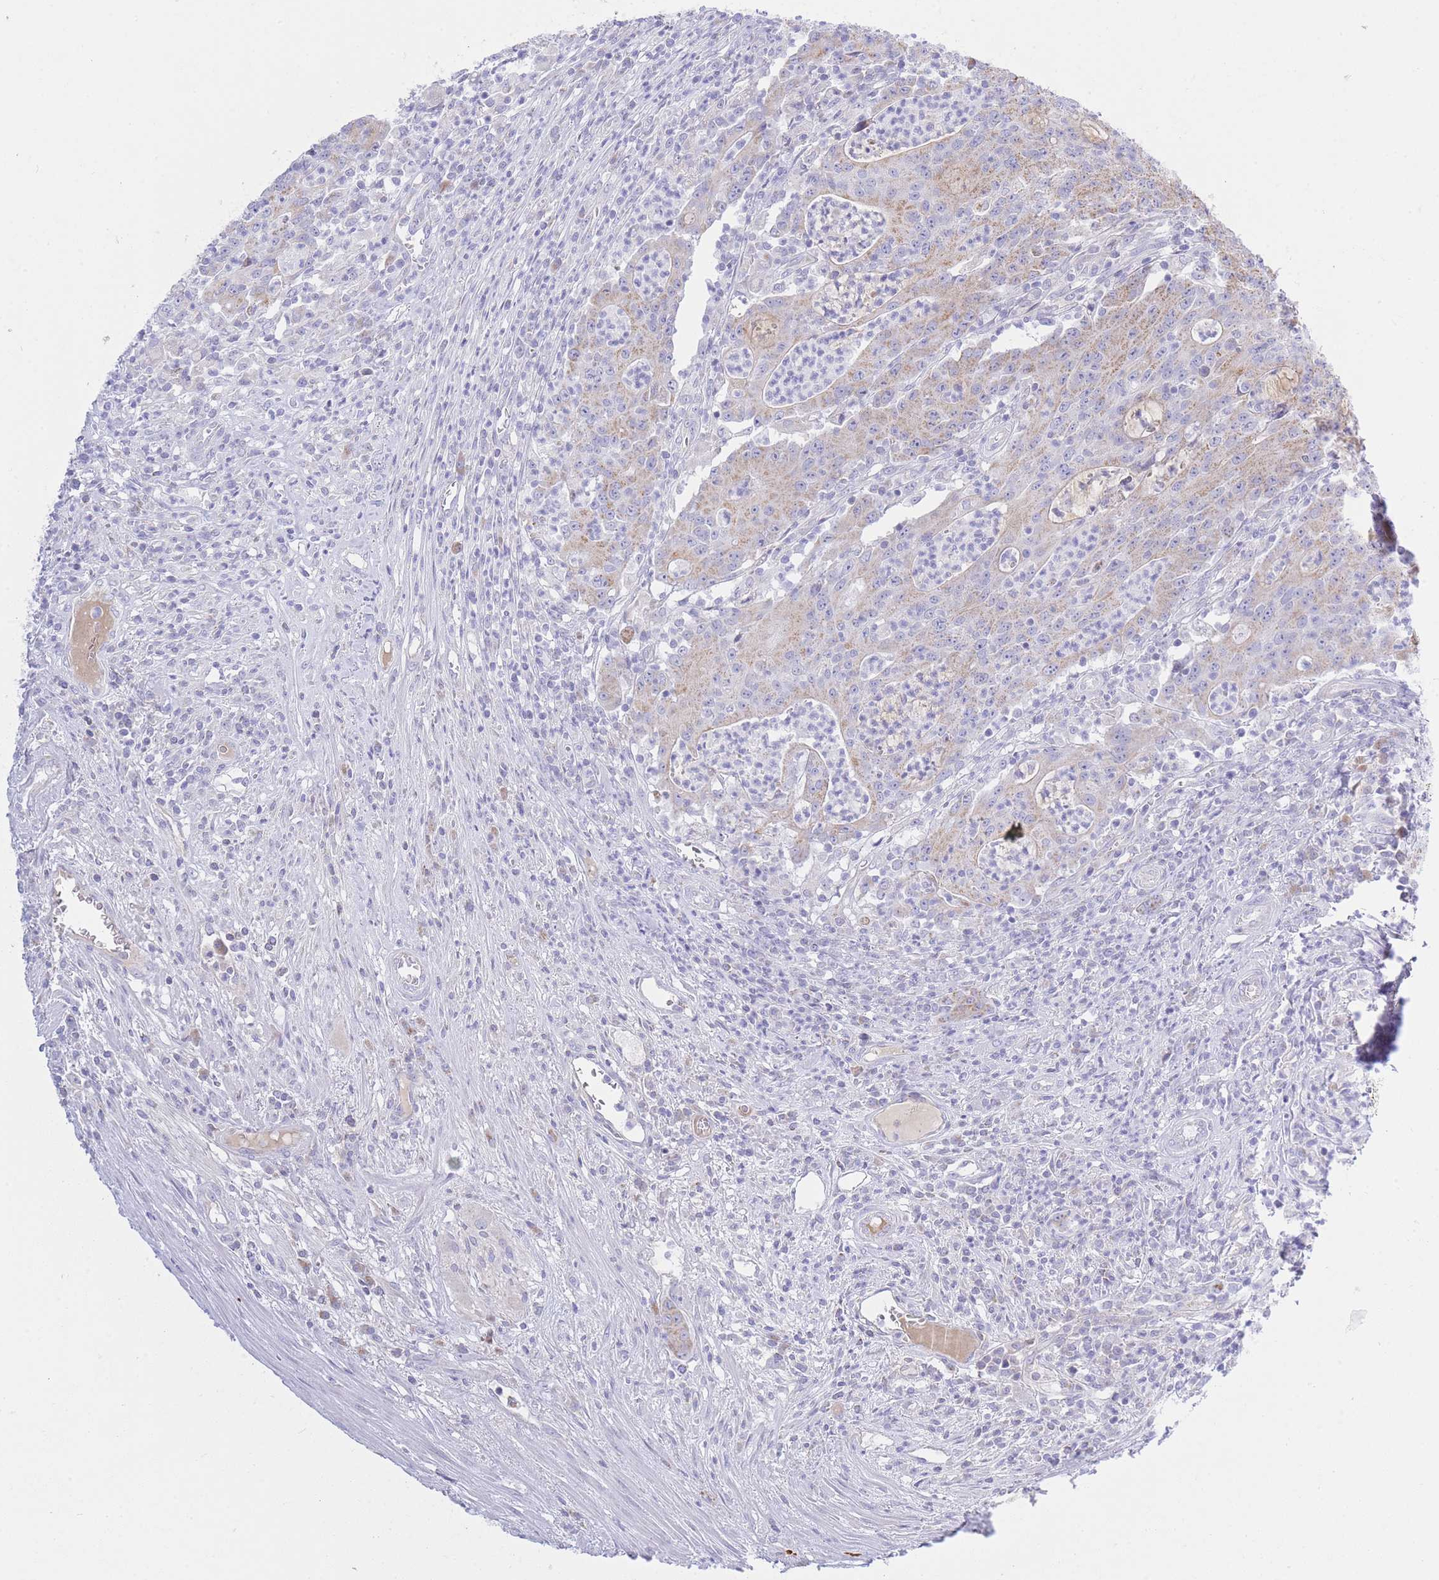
{"staining": {"intensity": "weak", "quantity": ">75%", "location": "cytoplasmic/membranous"}, "tissue": "colorectal cancer", "cell_type": "Tumor cells", "image_type": "cancer", "snomed": [{"axis": "morphology", "description": "Adenocarcinoma, NOS"}, {"axis": "topography", "description": "Colon"}], "caption": "IHC histopathology image of neoplastic tissue: colorectal cancer stained using IHC exhibits low levels of weak protein expression localized specifically in the cytoplasmic/membranous of tumor cells, appearing as a cytoplasmic/membranous brown color.", "gene": "NANP", "patient": {"sex": "male", "age": 83}}